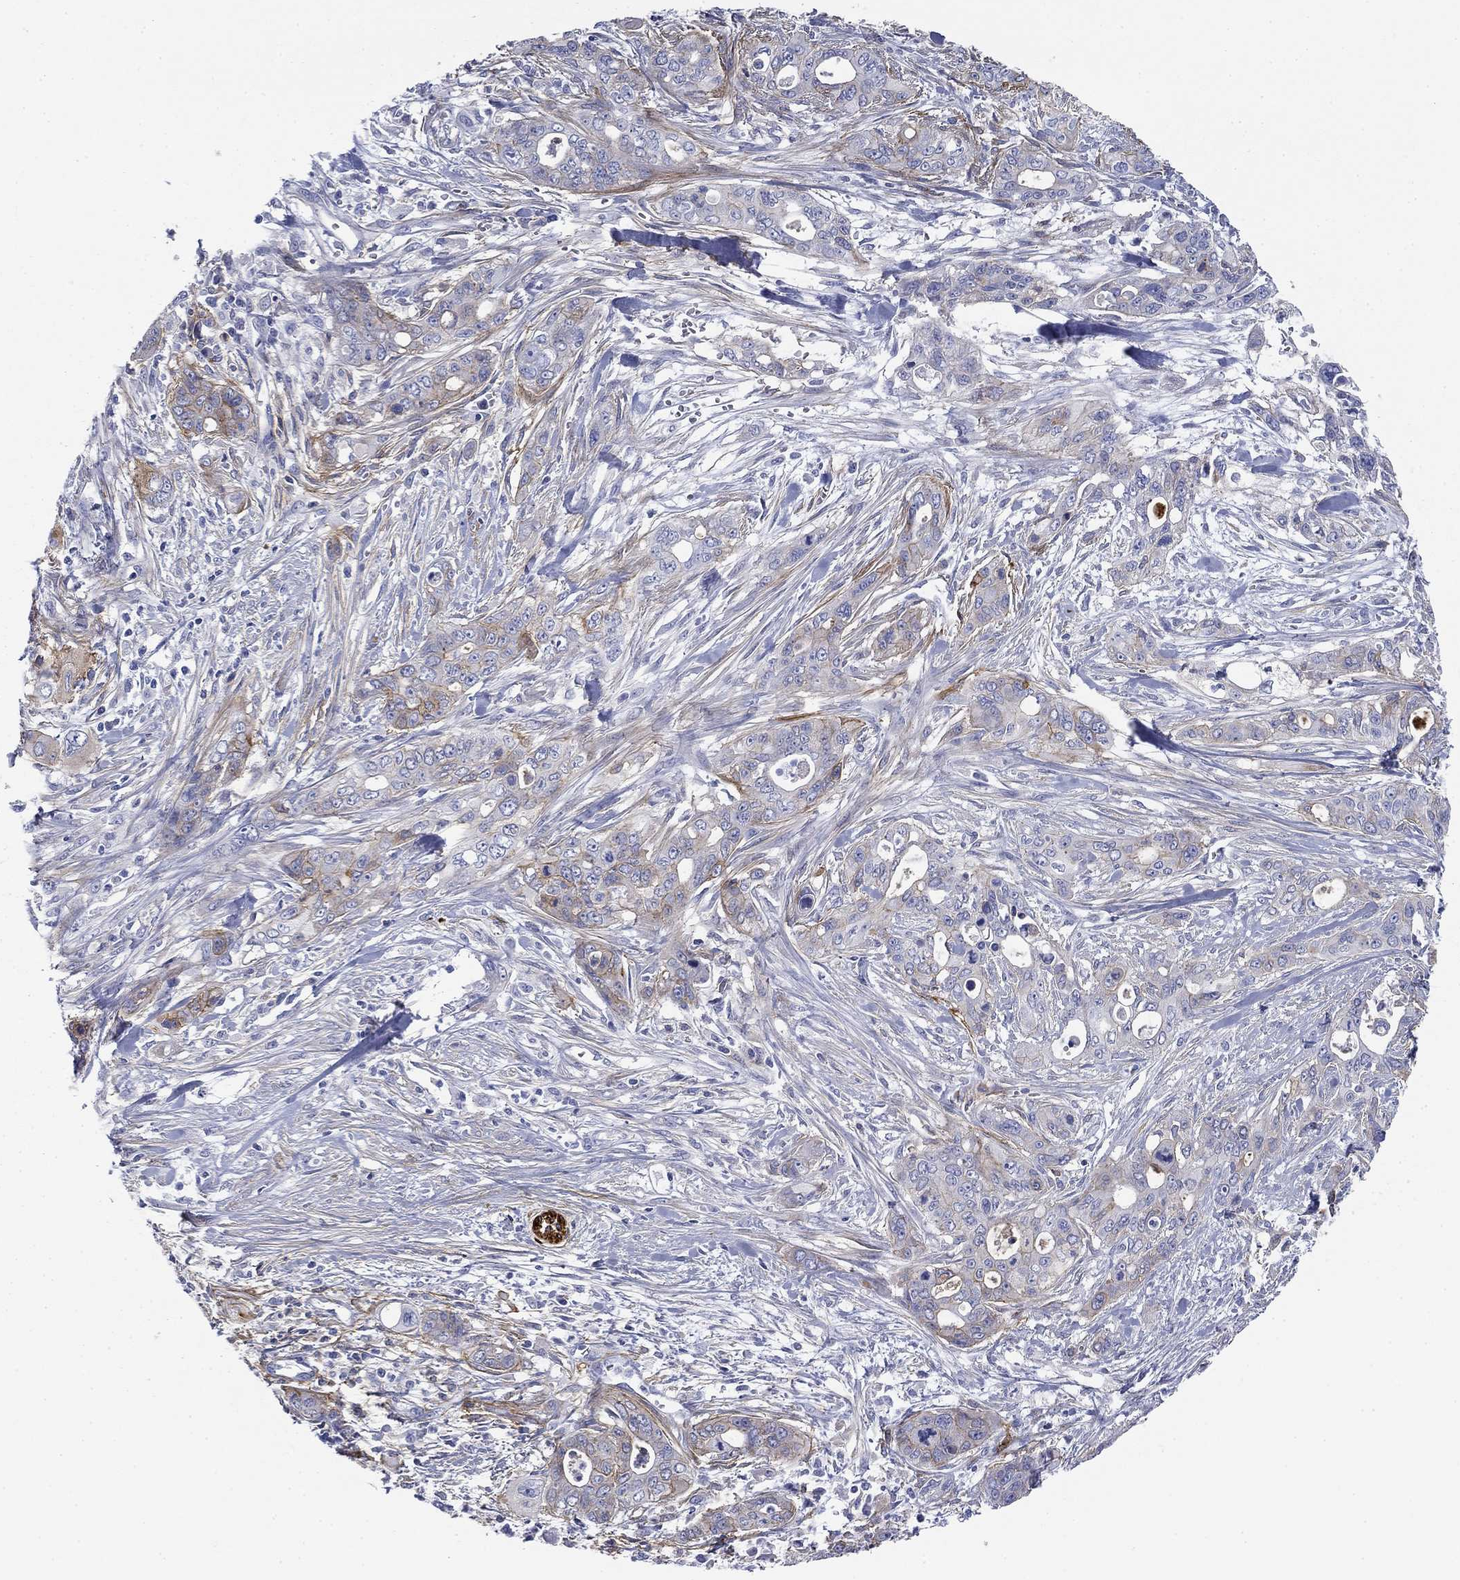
{"staining": {"intensity": "moderate", "quantity": "<25%", "location": "cytoplasmic/membranous"}, "tissue": "pancreatic cancer", "cell_type": "Tumor cells", "image_type": "cancer", "snomed": [{"axis": "morphology", "description": "Adenocarcinoma, NOS"}, {"axis": "topography", "description": "Pancreas"}], "caption": "This image demonstrates immunohistochemistry (IHC) staining of pancreatic cancer (adenocarcinoma), with low moderate cytoplasmic/membranous expression in approximately <25% of tumor cells.", "gene": "GPC1", "patient": {"sex": "male", "age": 47}}